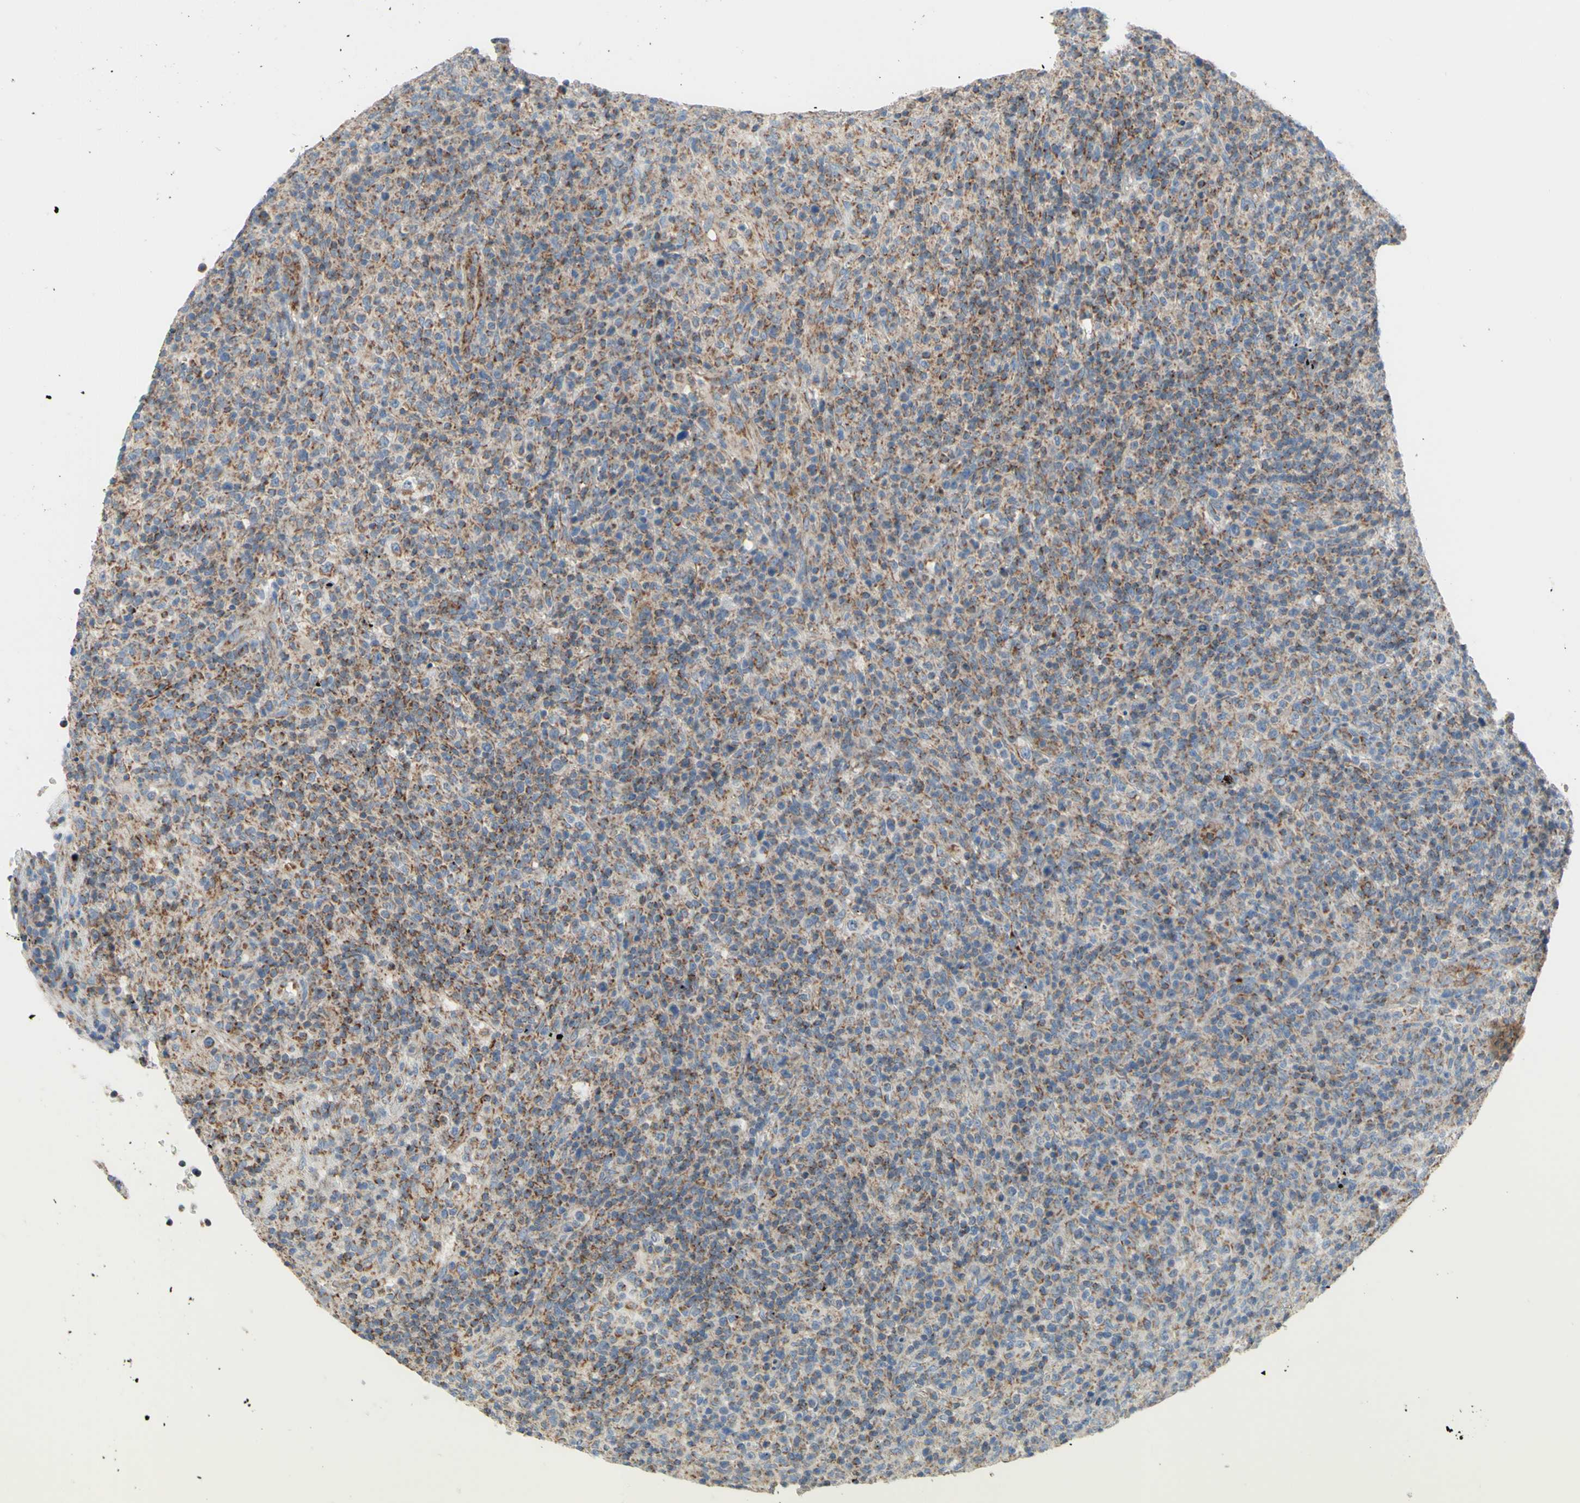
{"staining": {"intensity": "moderate", "quantity": "25%-75%", "location": "cytoplasmic/membranous"}, "tissue": "lymphoma", "cell_type": "Tumor cells", "image_type": "cancer", "snomed": [{"axis": "morphology", "description": "Malignant lymphoma, non-Hodgkin's type, High grade"}, {"axis": "topography", "description": "Lymph node"}], "caption": "A micrograph of malignant lymphoma, non-Hodgkin's type (high-grade) stained for a protein exhibits moderate cytoplasmic/membranous brown staining in tumor cells. The protein is shown in brown color, while the nuclei are stained blue.", "gene": "ARMC10", "patient": {"sex": "female", "age": 76}}